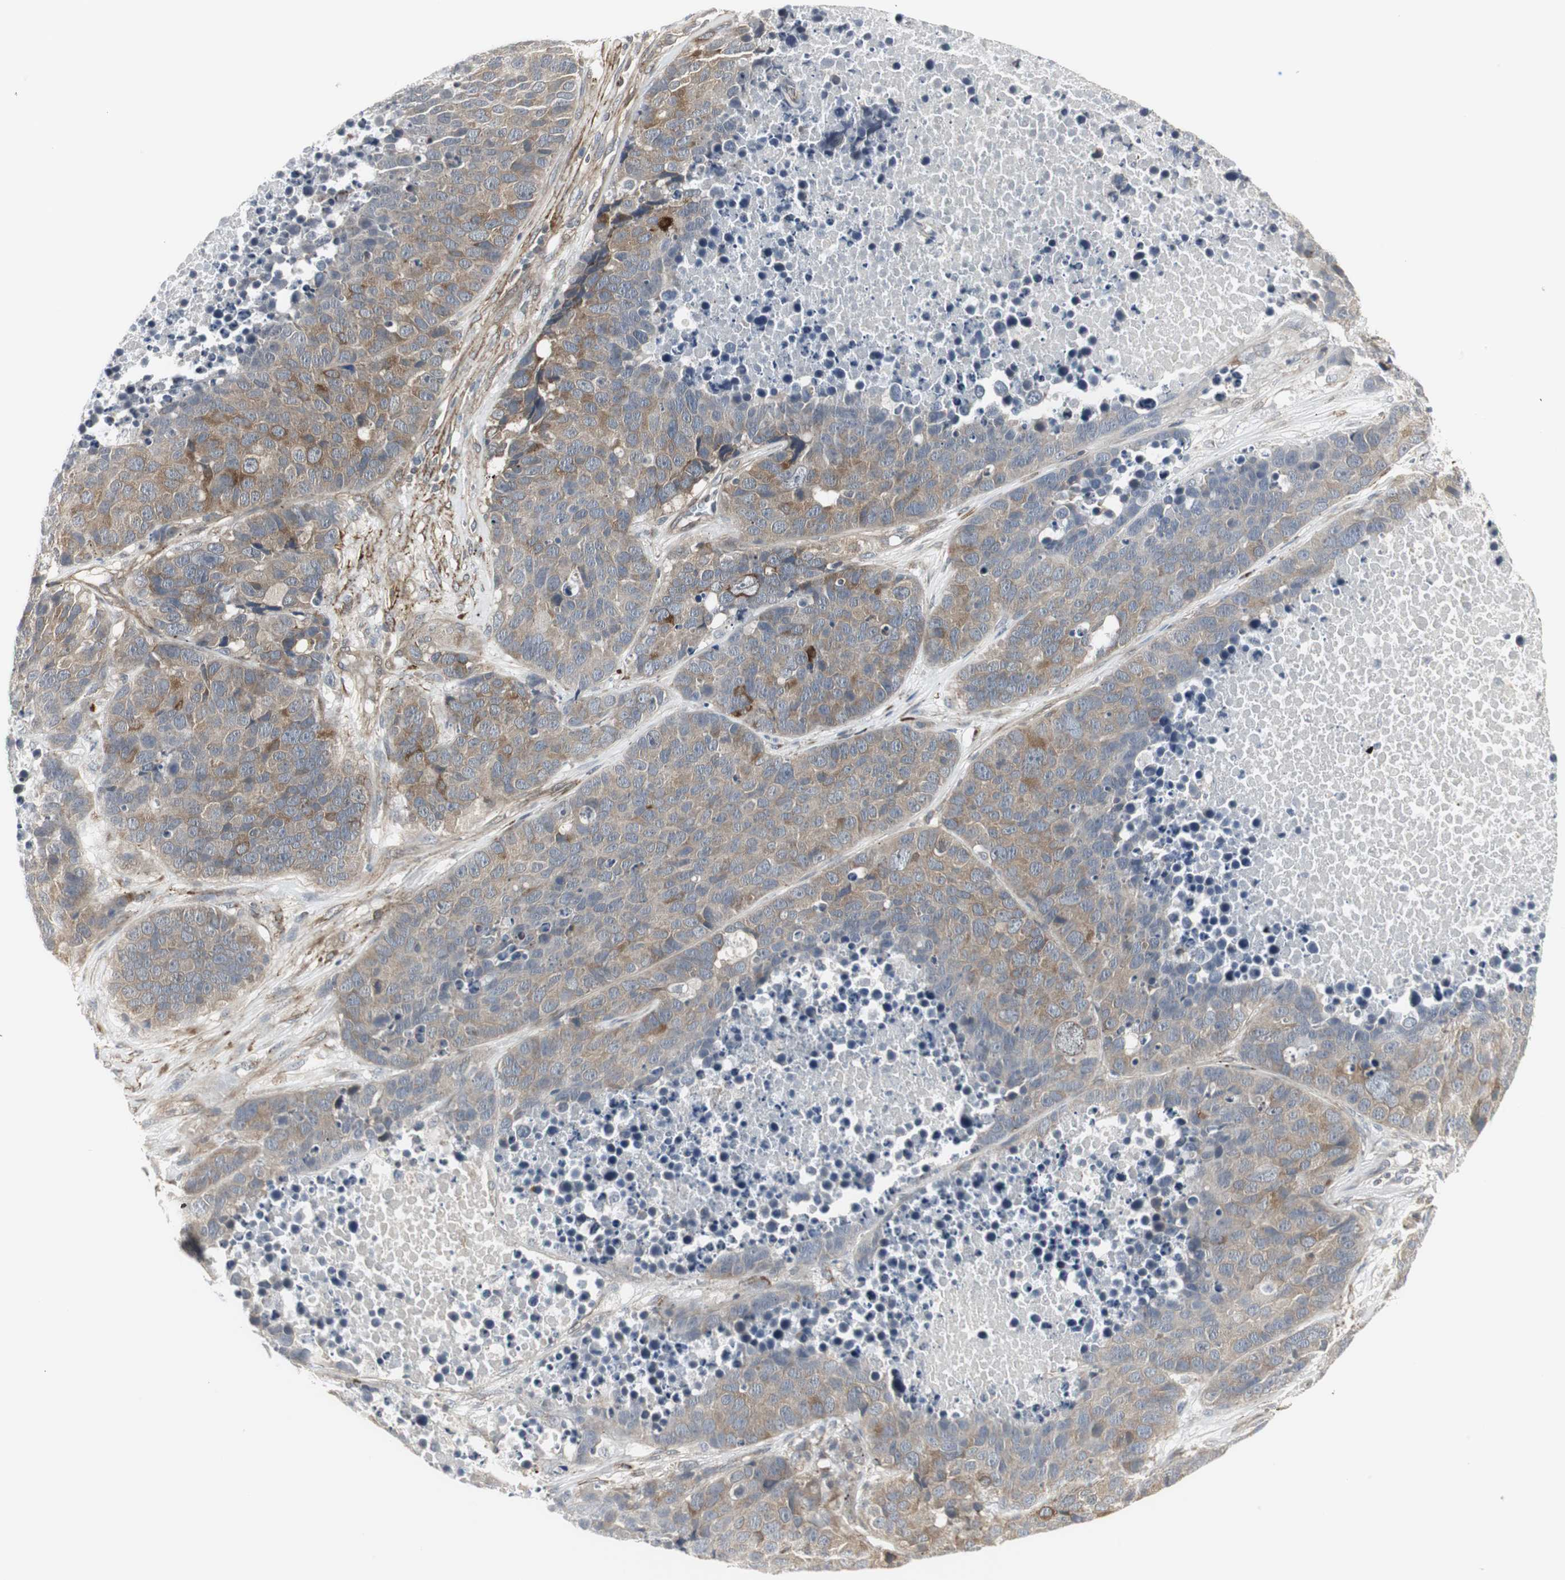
{"staining": {"intensity": "weak", "quantity": "25%-75%", "location": "cytoplasmic/membranous"}, "tissue": "carcinoid", "cell_type": "Tumor cells", "image_type": "cancer", "snomed": [{"axis": "morphology", "description": "Carcinoid, malignant, NOS"}, {"axis": "topography", "description": "Lung"}], "caption": "About 25%-75% of tumor cells in human carcinoid (malignant) display weak cytoplasmic/membranous protein staining as visualized by brown immunohistochemical staining.", "gene": "SCYL3", "patient": {"sex": "male", "age": 60}}